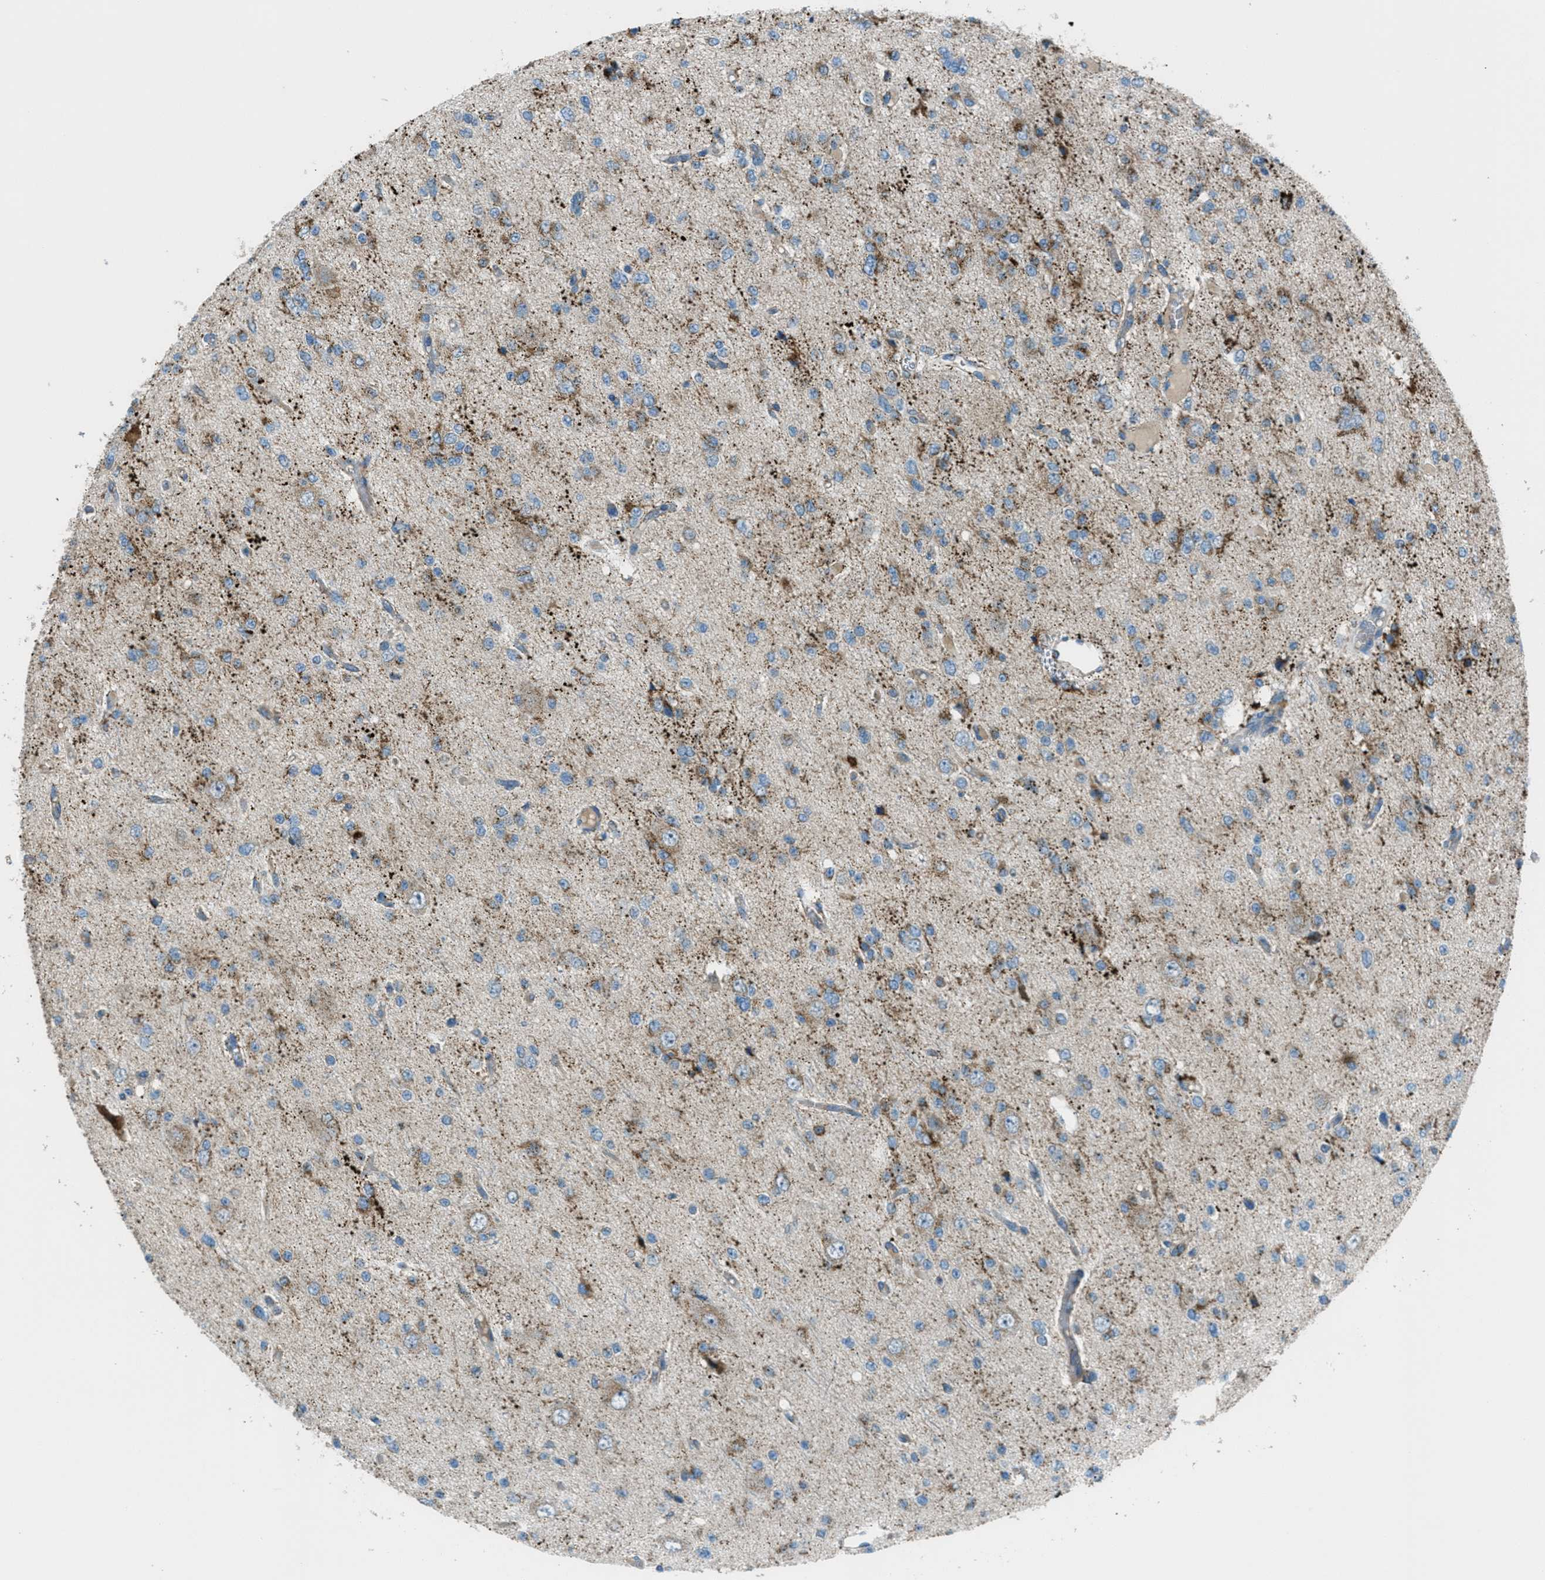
{"staining": {"intensity": "moderate", "quantity": ">75%", "location": "cytoplasmic/membranous"}, "tissue": "glioma", "cell_type": "Tumor cells", "image_type": "cancer", "snomed": [{"axis": "morphology", "description": "Glioma, malignant, Low grade"}, {"axis": "topography", "description": "Brain"}], "caption": "An IHC histopathology image of tumor tissue is shown. Protein staining in brown shows moderate cytoplasmic/membranous positivity in malignant glioma (low-grade) within tumor cells.", "gene": "BCKDK", "patient": {"sex": "male", "age": 38}}